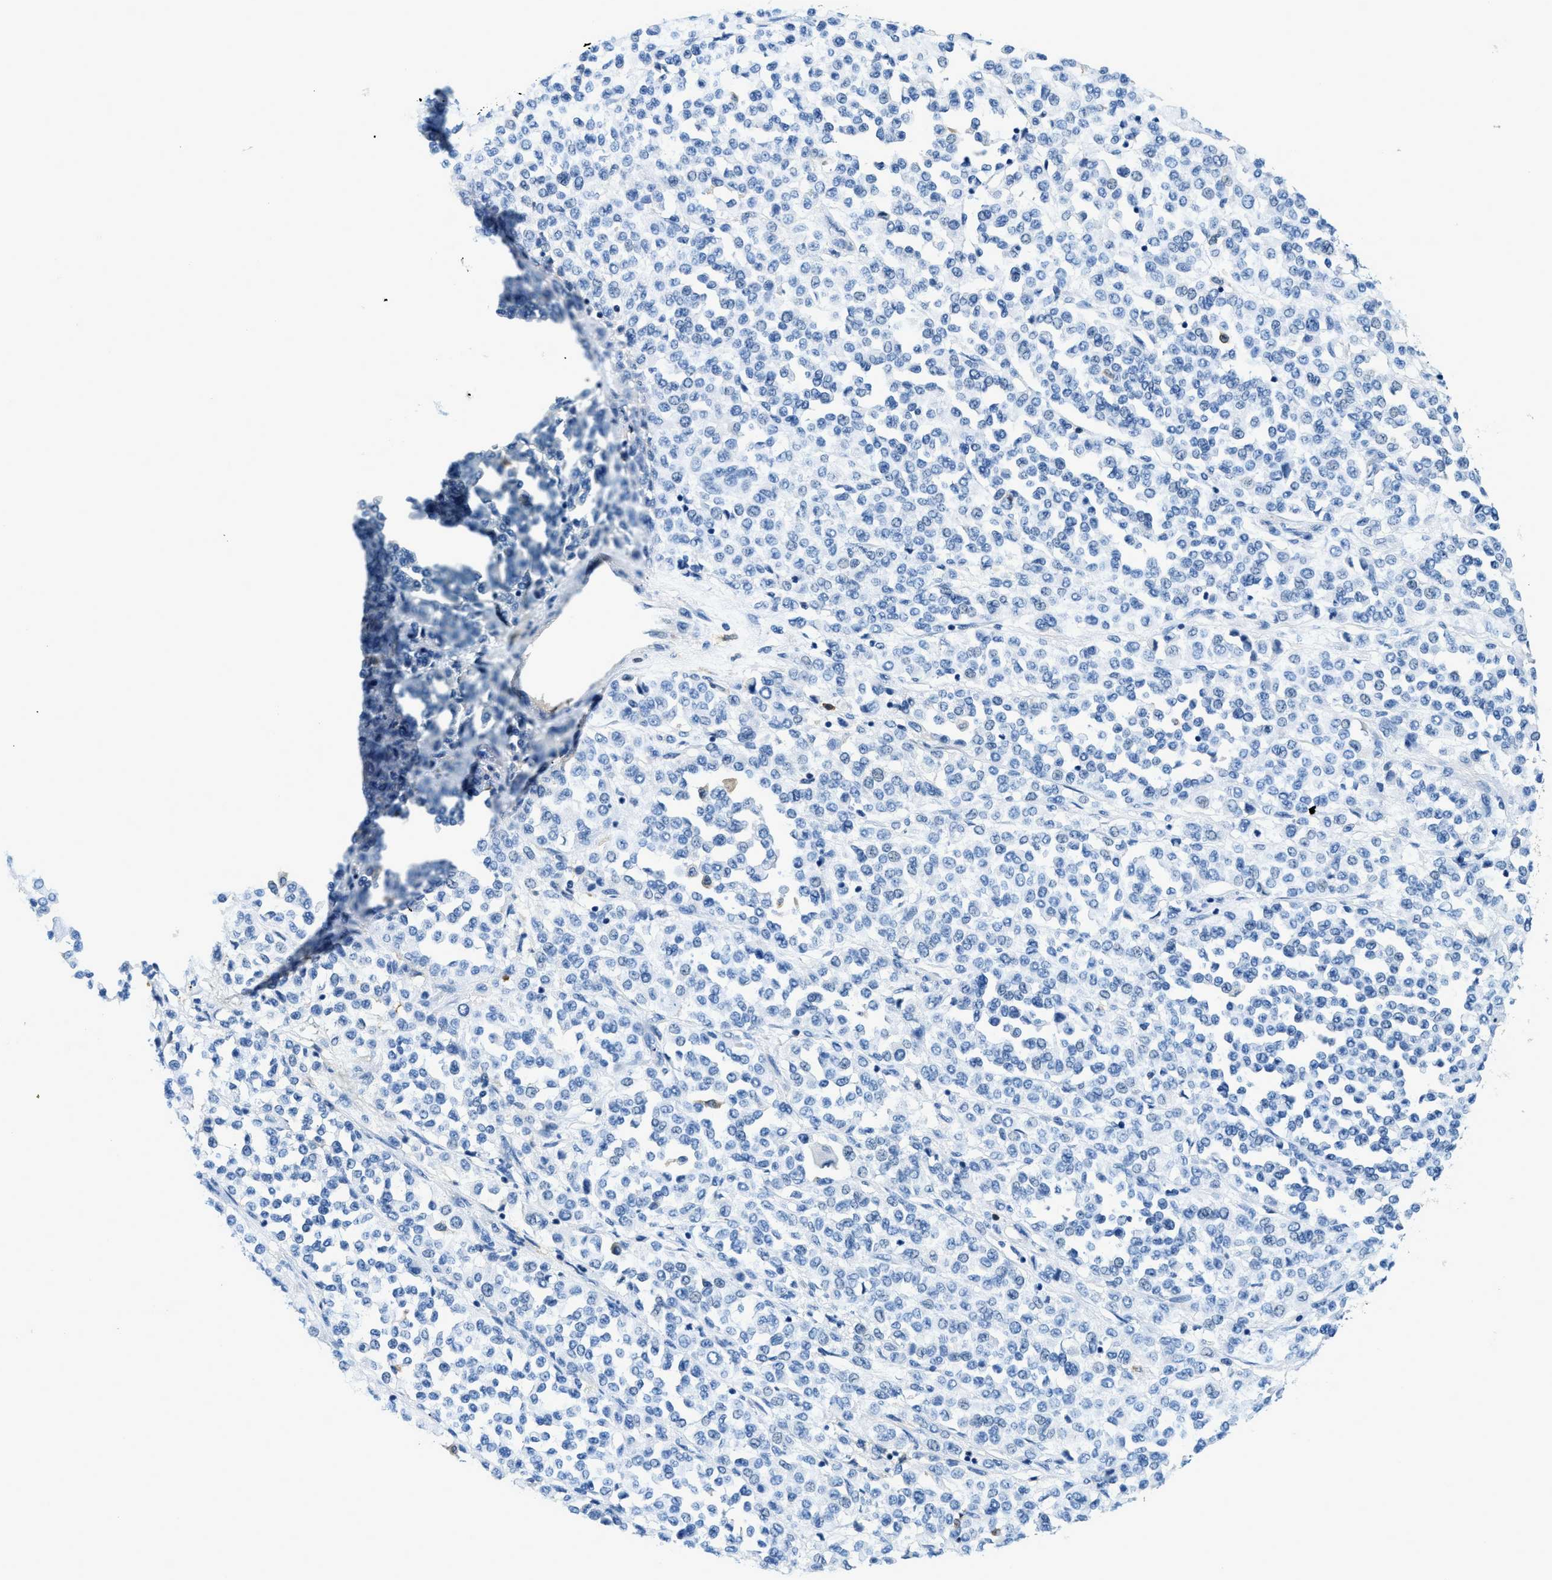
{"staining": {"intensity": "negative", "quantity": "none", "location": "none"}, "tissue": "melanoma", "cell_type": "Tumor cells", "image_type": "cancer", "snomed": [{"axis": "morphology", "description": "Malignant melanoma, Metastatic site"}, {"axis": "topography", "description": "Pancreas"}], "caption": "Immunohistochemical staining of malignant melanoma (metastatic site) reveals no significant expression in tumor cells.", "gene": "CAPG", "patient": {"sex": "female", "age": 30}}